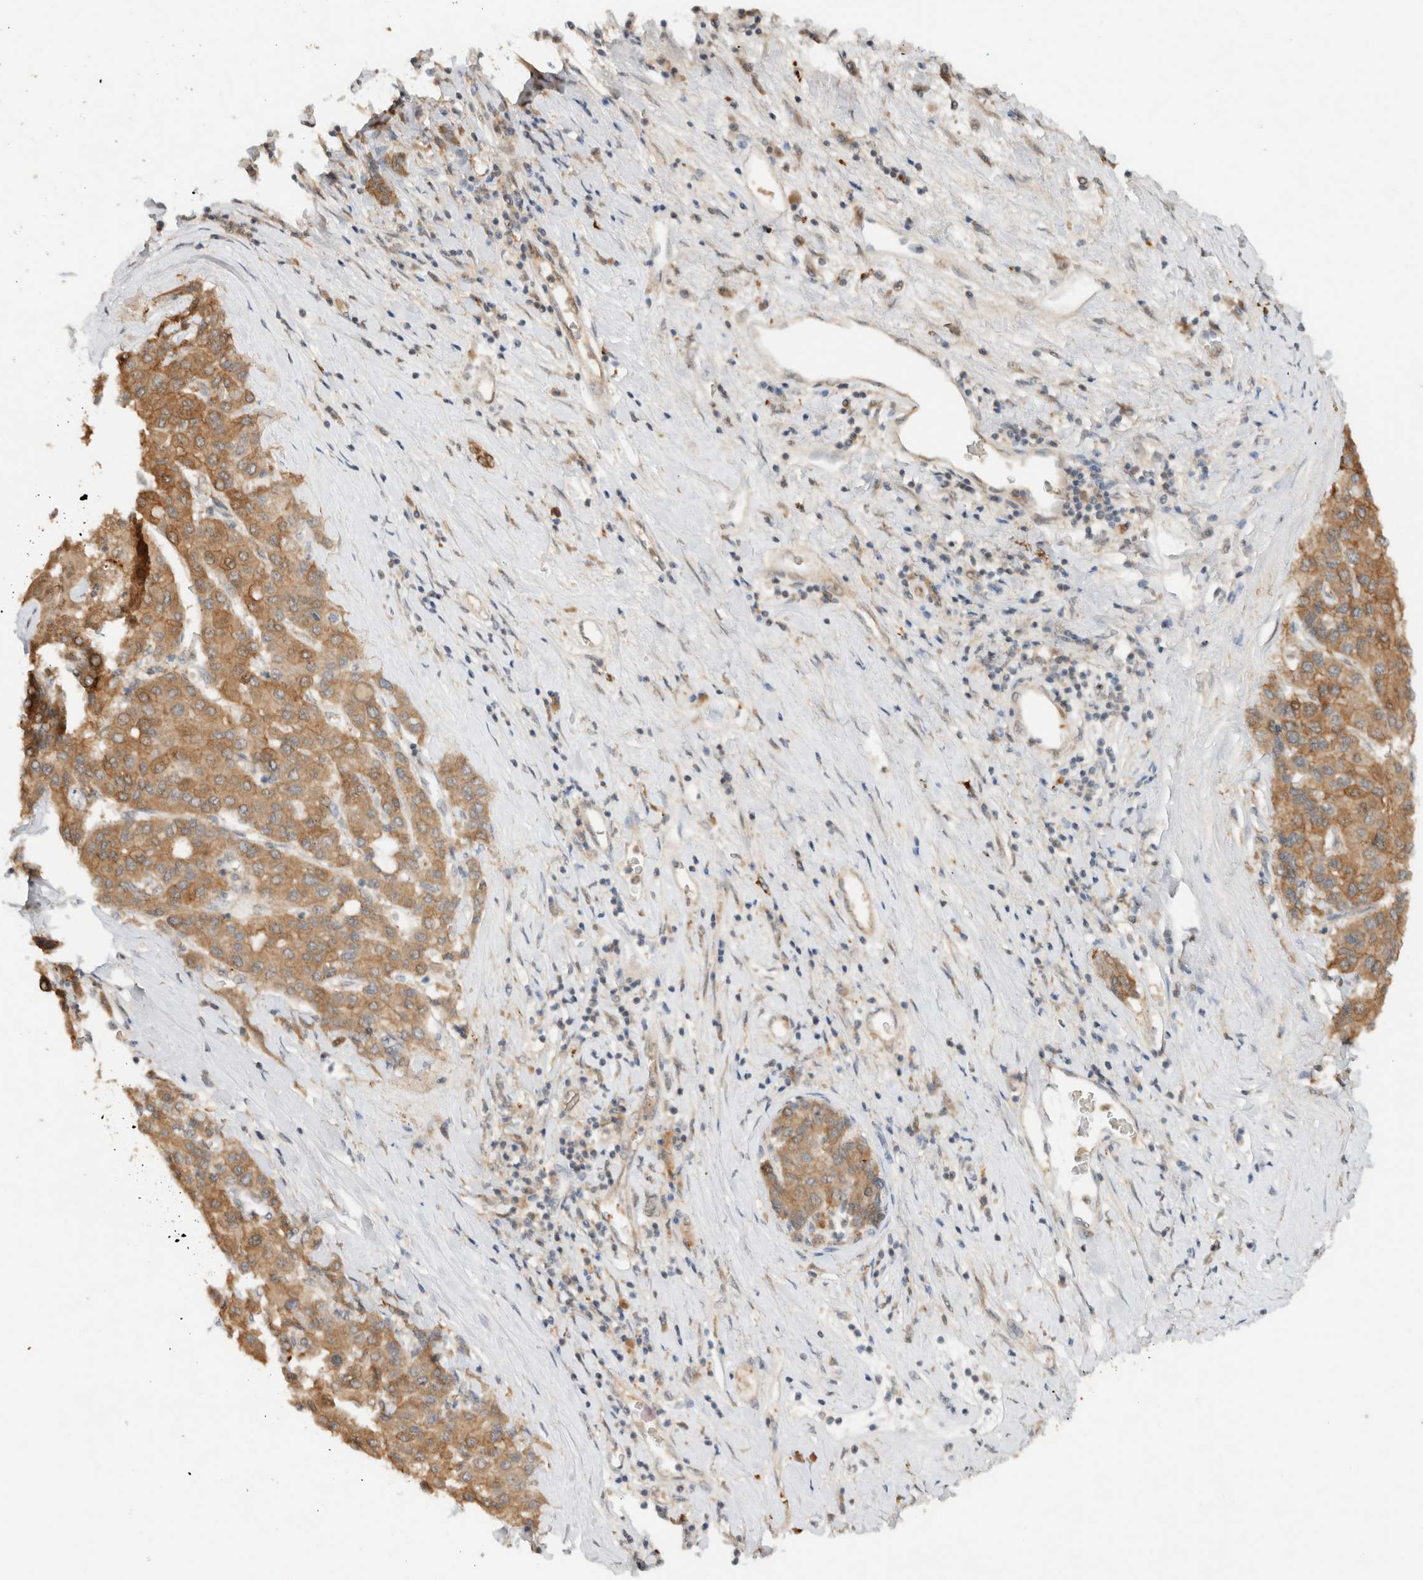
{"staining": {"intensity": "moderate", "quantity": ">75%", "location": "cytoplasmic/membranous"}, "tissue": "liver cancer", "cell_type": "Tumor cells", "image_type": "cancer", "snomed": [{"axis": "morphology", "description": "Carcinoma, Hepatocellular, NOS"}, {"axis": "topography", "description": "Liver"}], "caption": "Brown immunohistochemical staining in liver cancer (hepatocellular carcinoma) displays moderate cytoplasmic/membranous staining in approximately >75% of tumor cells.", "gene": "CA13", "patient": {"sex": "male", "age": 65}}